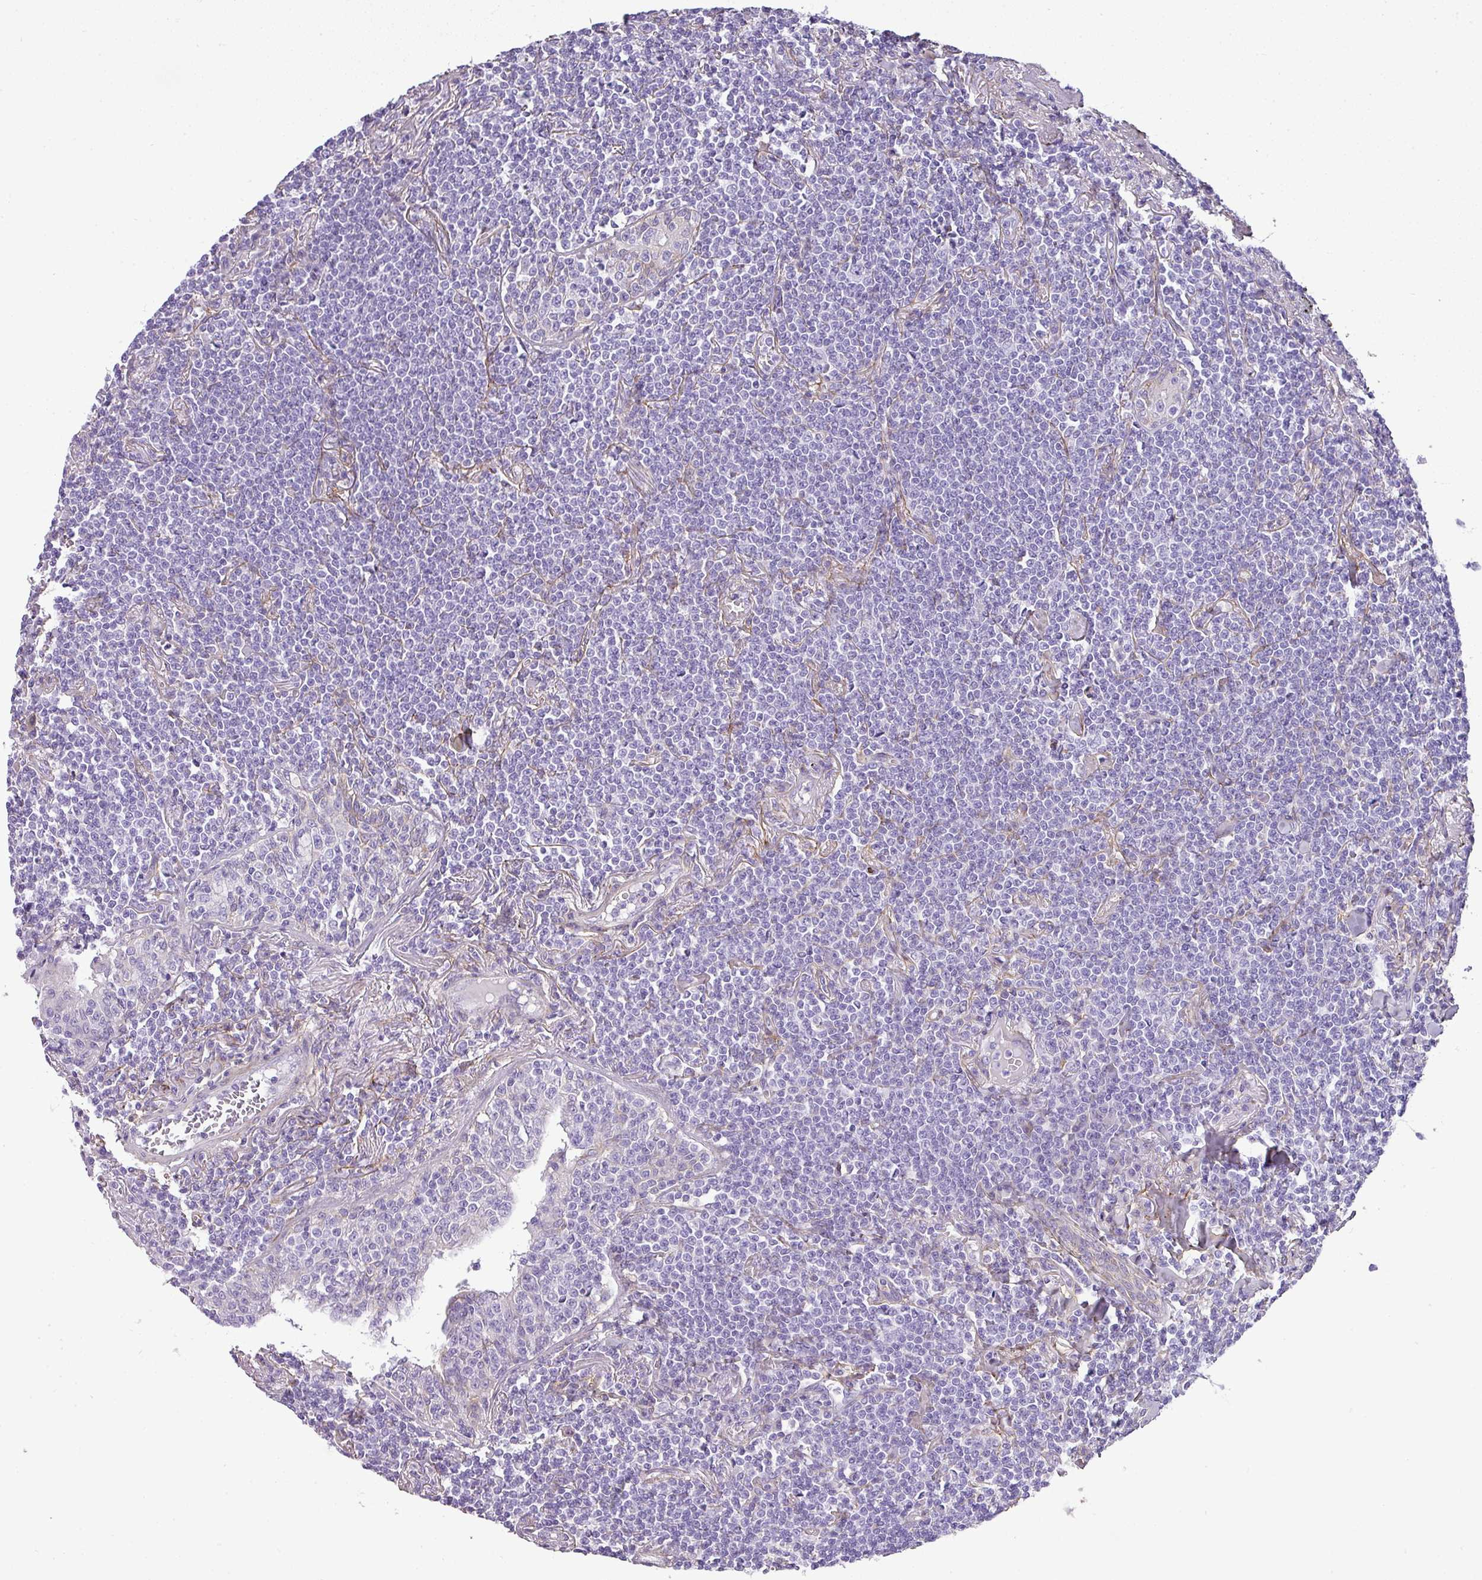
{"staining": {"intensity": "negative", "quantity": "none", "location": "none"}, "tissue": "lymphoma", "cell_type": "Tumor cells", "image_type": "cancer", "snomed": [{"axis": "morphology", "description": "Malignant lymphoma, non-Hodgkin's type, Low grade"}, {"axis": "topography", "description": "Lung"}], "caption": "The photomicrograph shows no significant staining in tumor cells of malignant lymphoma, non-Hodgkin's type (low-grade).", "gene": "PARD6G", "patient": {"sex": "female", "age": 71}}